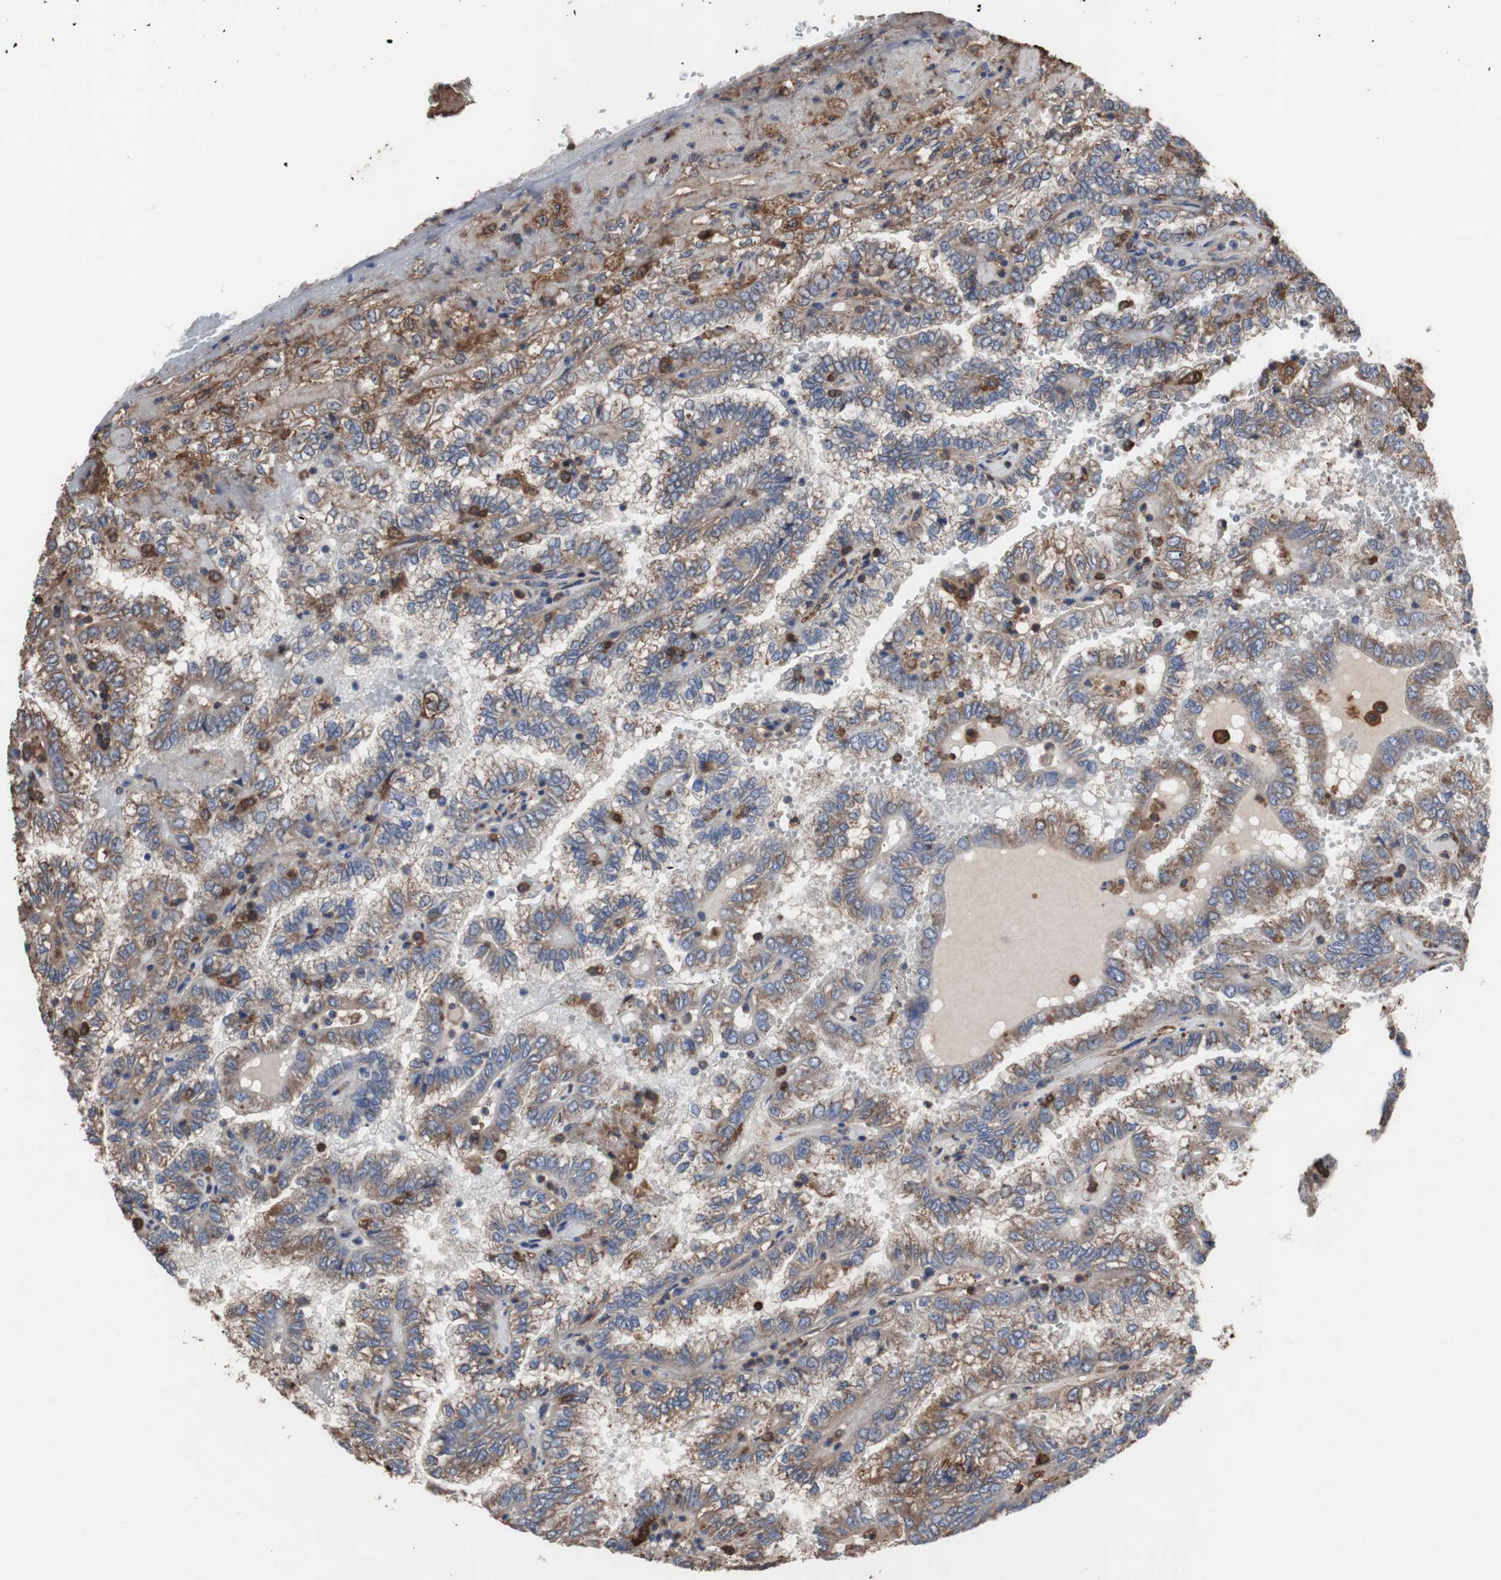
{"staining": {"intensity": "moderate", "quantity": "<25%", "location": "cytoplasmic/membranous"}, "tissue": "renal cancer", "cell_type": "Tumor cells", "image_type": "cancer", "snomed": [{"axis": "morphology", "description": "Inflammation, NOS"}, {"axis": "morphology", "description": "Adenocarcinoma, NOS"}, {"axis": "topography", "description": "Kidney"}], "caption": "Immunohistochemistry of renal cancer (adenocarcinoma) shows low levels of moderate cytoplasmic/membranous positivity in approximately <25% of tumor cells.", "gene": "COL6A2", "patient": {"sex": "male", "age": 68}}